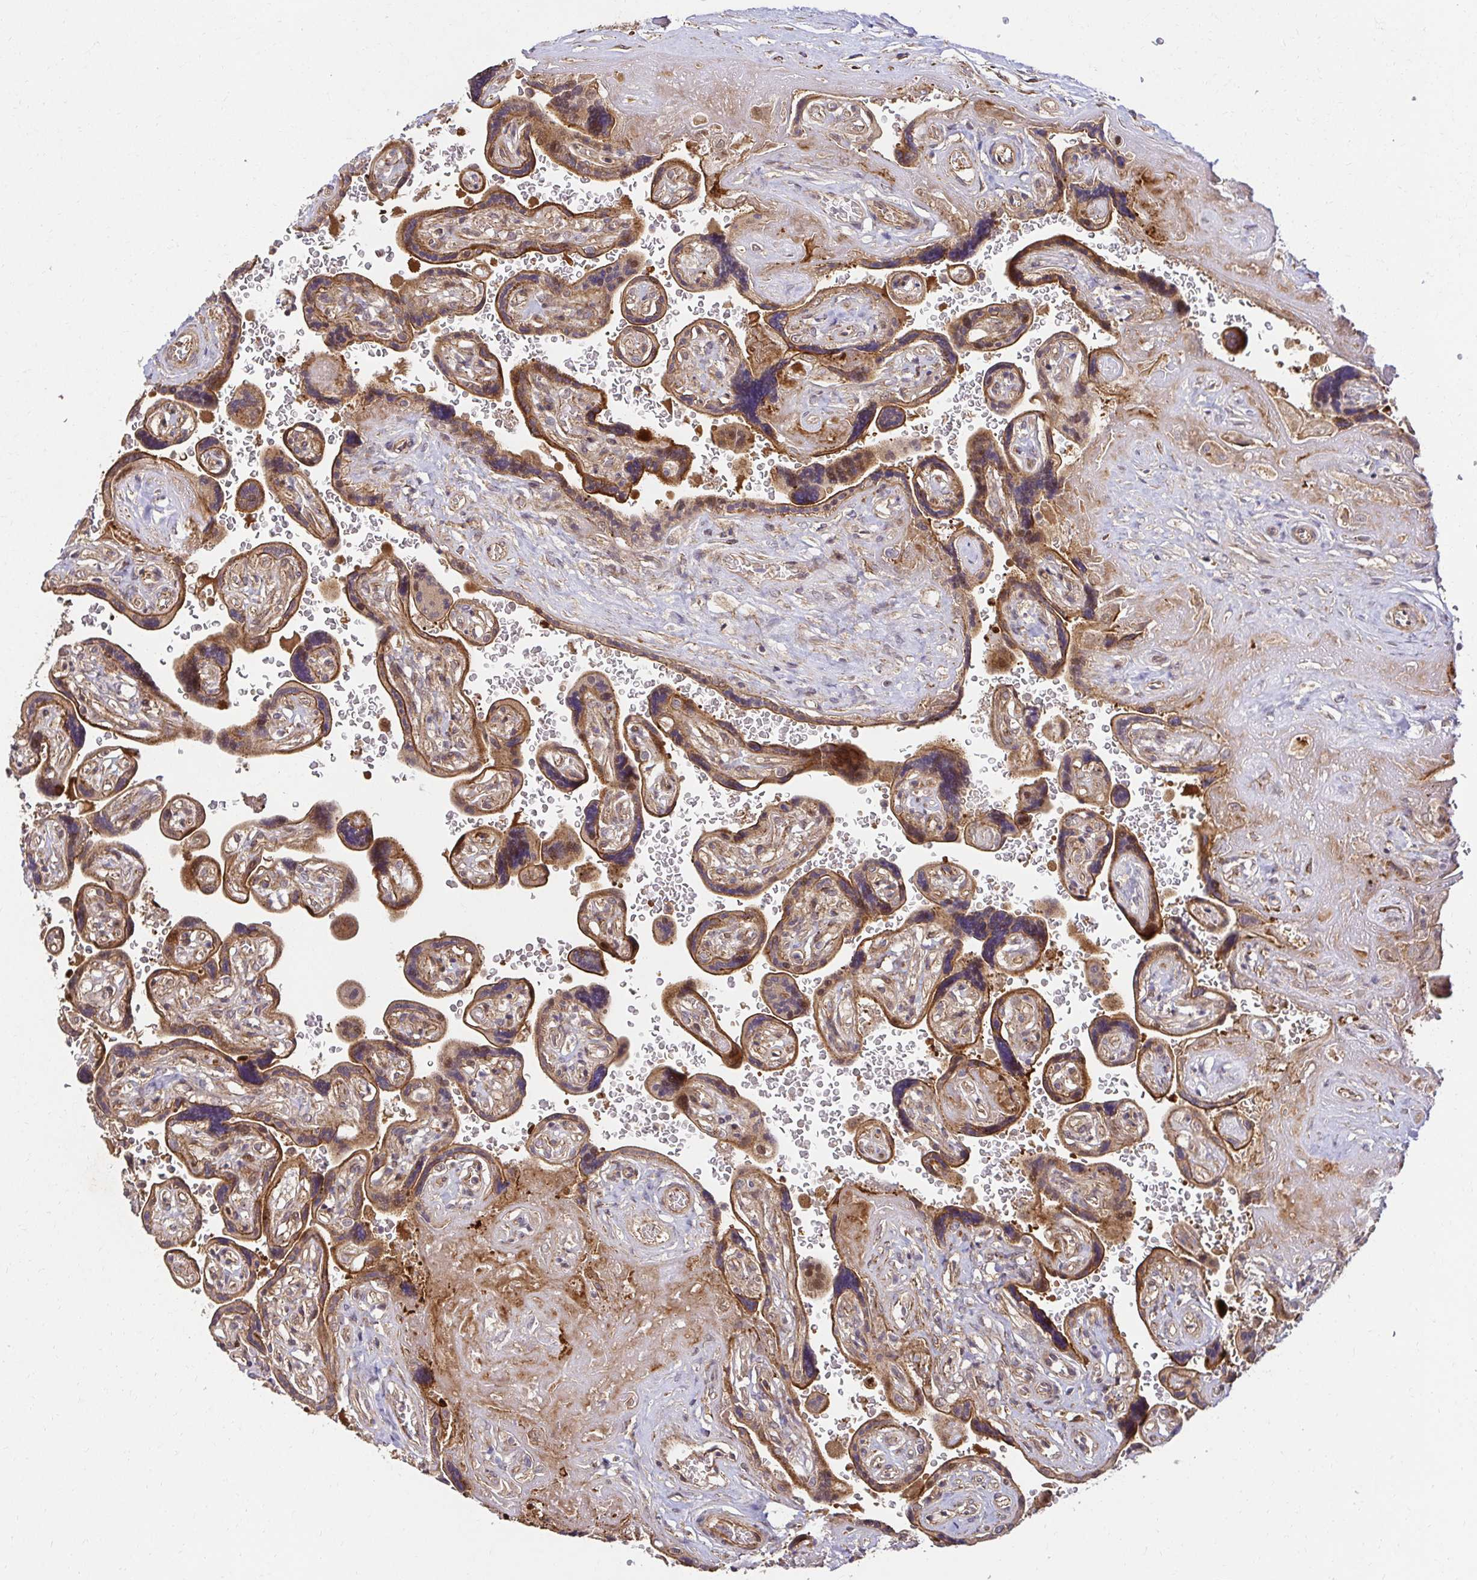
{"staining": {"intensity": "moderate", "quantity": ">75%", "location": "cytoplasmic/membranous"}, "tissue": "placenta", "cell_type": "Decidual cells", "image_type": "normal", "snomed": [{"axis": "morphology", "description": "Normal tissue, NOS"}, {"axis": "topography", "description": "Placenta"}], "caption": "High-magnification brightfield microscopy of normal placenta stained with DAB (brown) and counterstained with hematoxylin (blue). decidual cells exhibit moderate cytoplasmic/membranous expression is identified in approximately>75% of cells.", "gene": "PSMA4", "patient": {"sex": "female", "age": 32}}